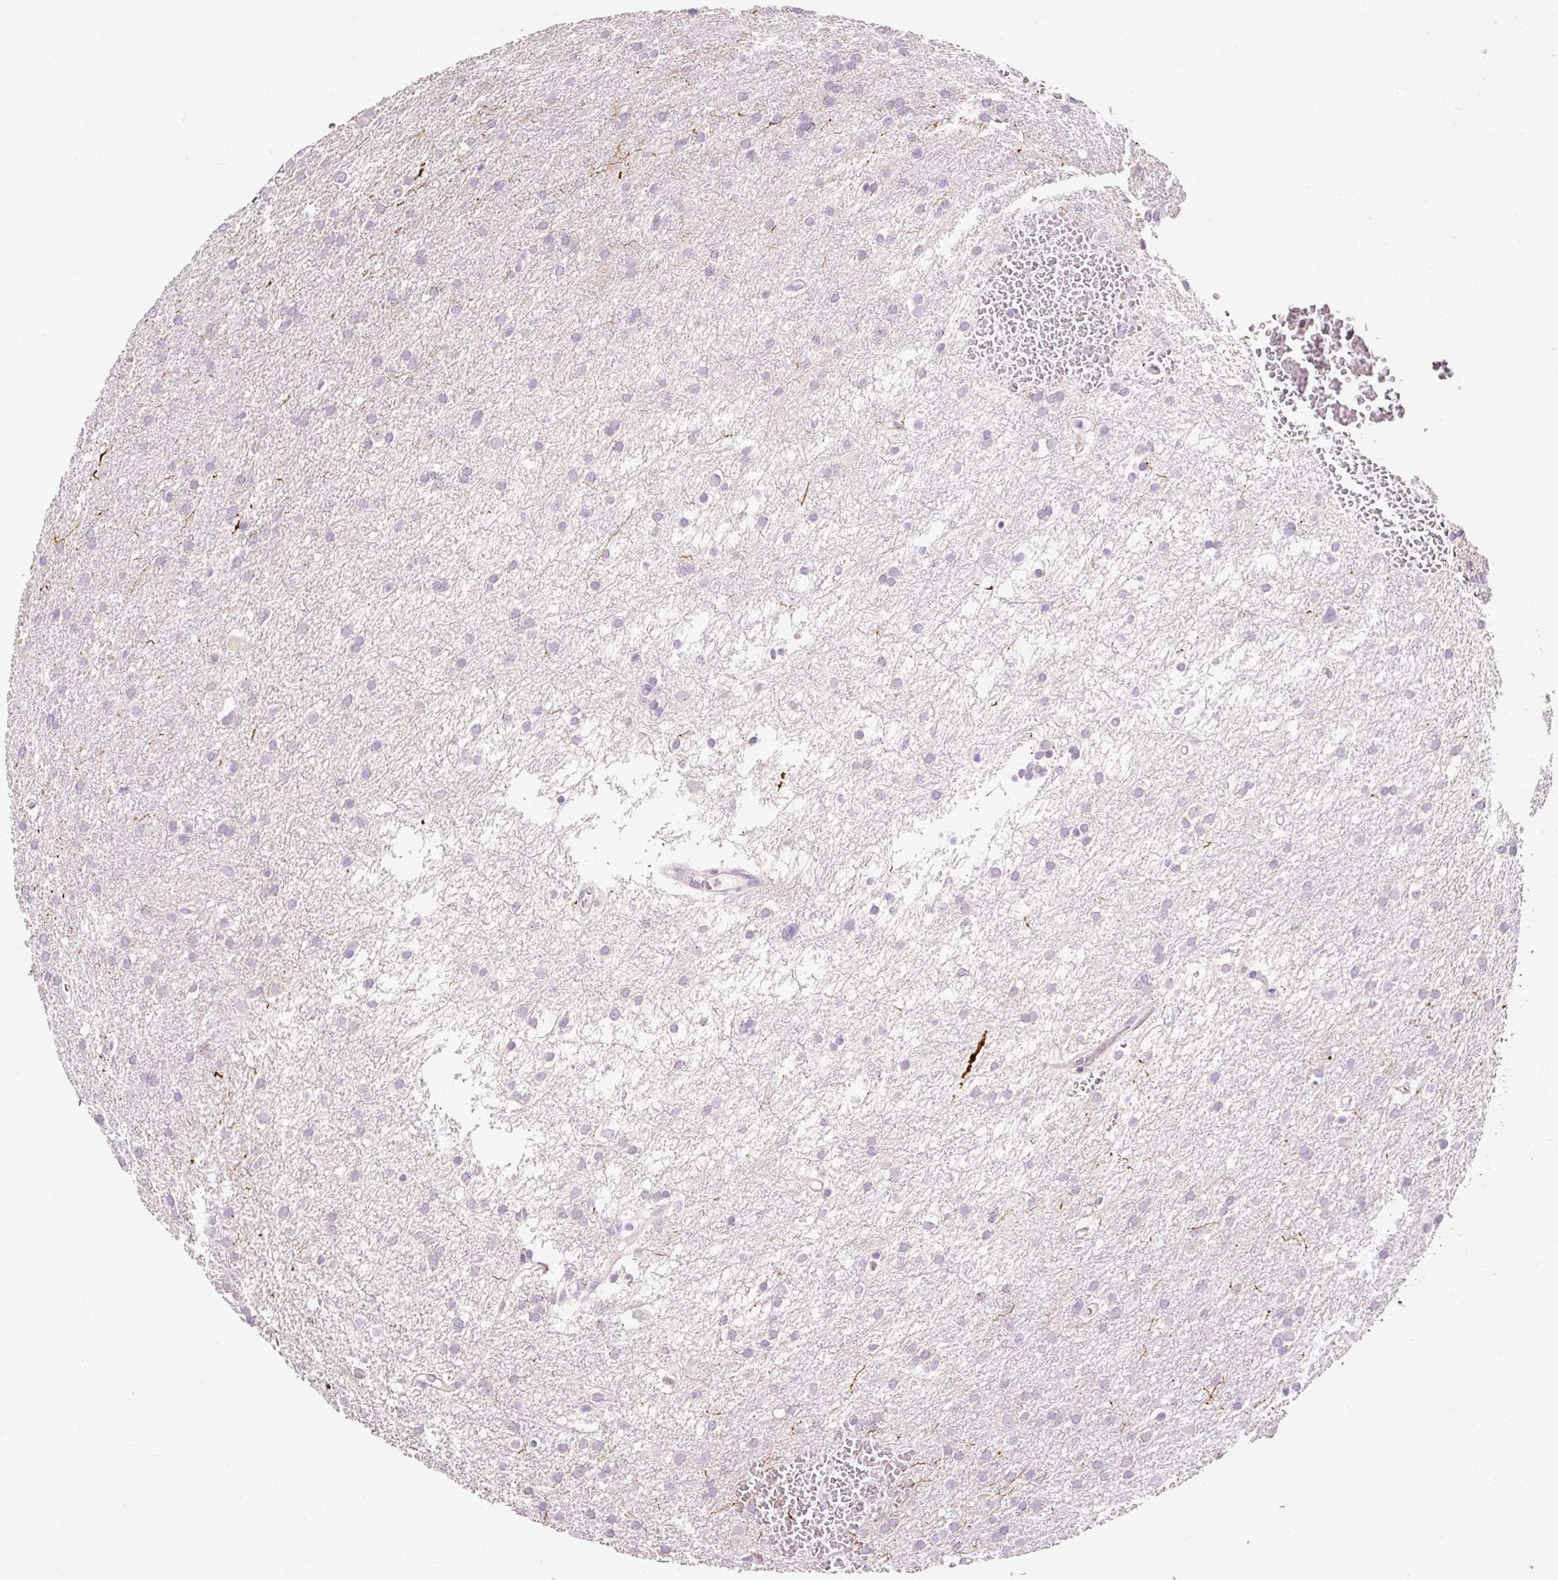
{"staining": {"intensity": "negative", "quantity": "none", "location": "none"}, "tissue": "glioma", "cell_type": "Tumor cells", "image_type": "cancer", "snomed": [{"axis": "morphology", "description": "Glioma, malignant, High grade"}, {"axis": "topography", "description": "Cerebral cortex"}], "caption": "Image shows no significant protein positivity in tumor cells of glioma.", "gene": "RSPO2", "patient": {"sex": "female", "age": 36}}